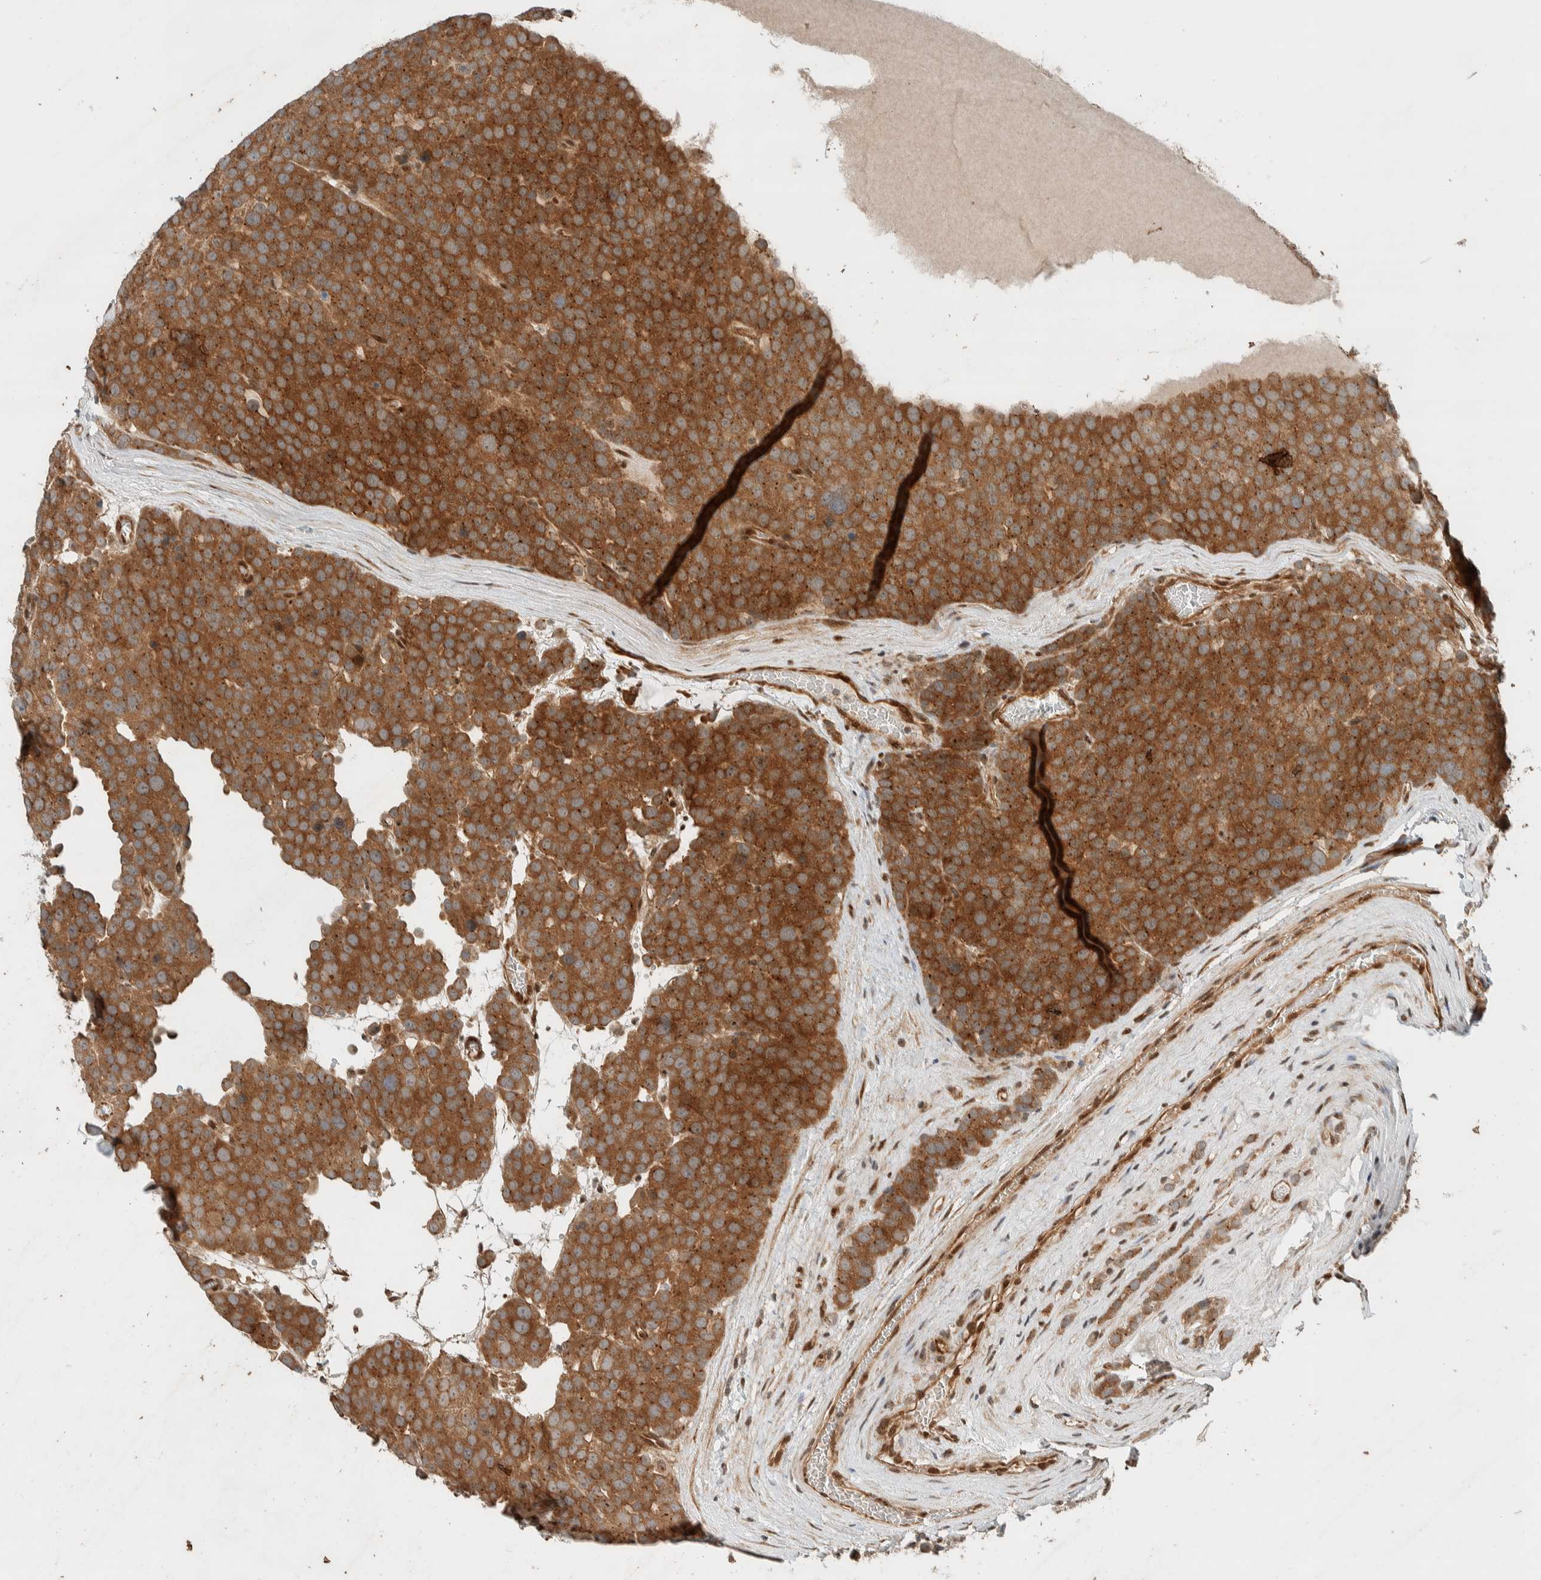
{"staining": {"intensity": "strong", "quantity": ">75%", "location": "cytoplasmic/membranous"}, "tissue": "testis cancer", "cell_type": "Tumor cells", "image_type": "cancer", "snomed": [{"axis": "morphology", "description": "Seminoma, NOS"}, {"axis": "topography", "description": "Testis"}], "caption": "IHC (DAB (3,3'-diaminobenzidine)) staining of seminoma (testis) reveals strong cytoplasmic/membranous protein positivity in about >75% of tumor cells.", "gene": "STXBP4", "patient": {"sex": "male", "age": 71}}